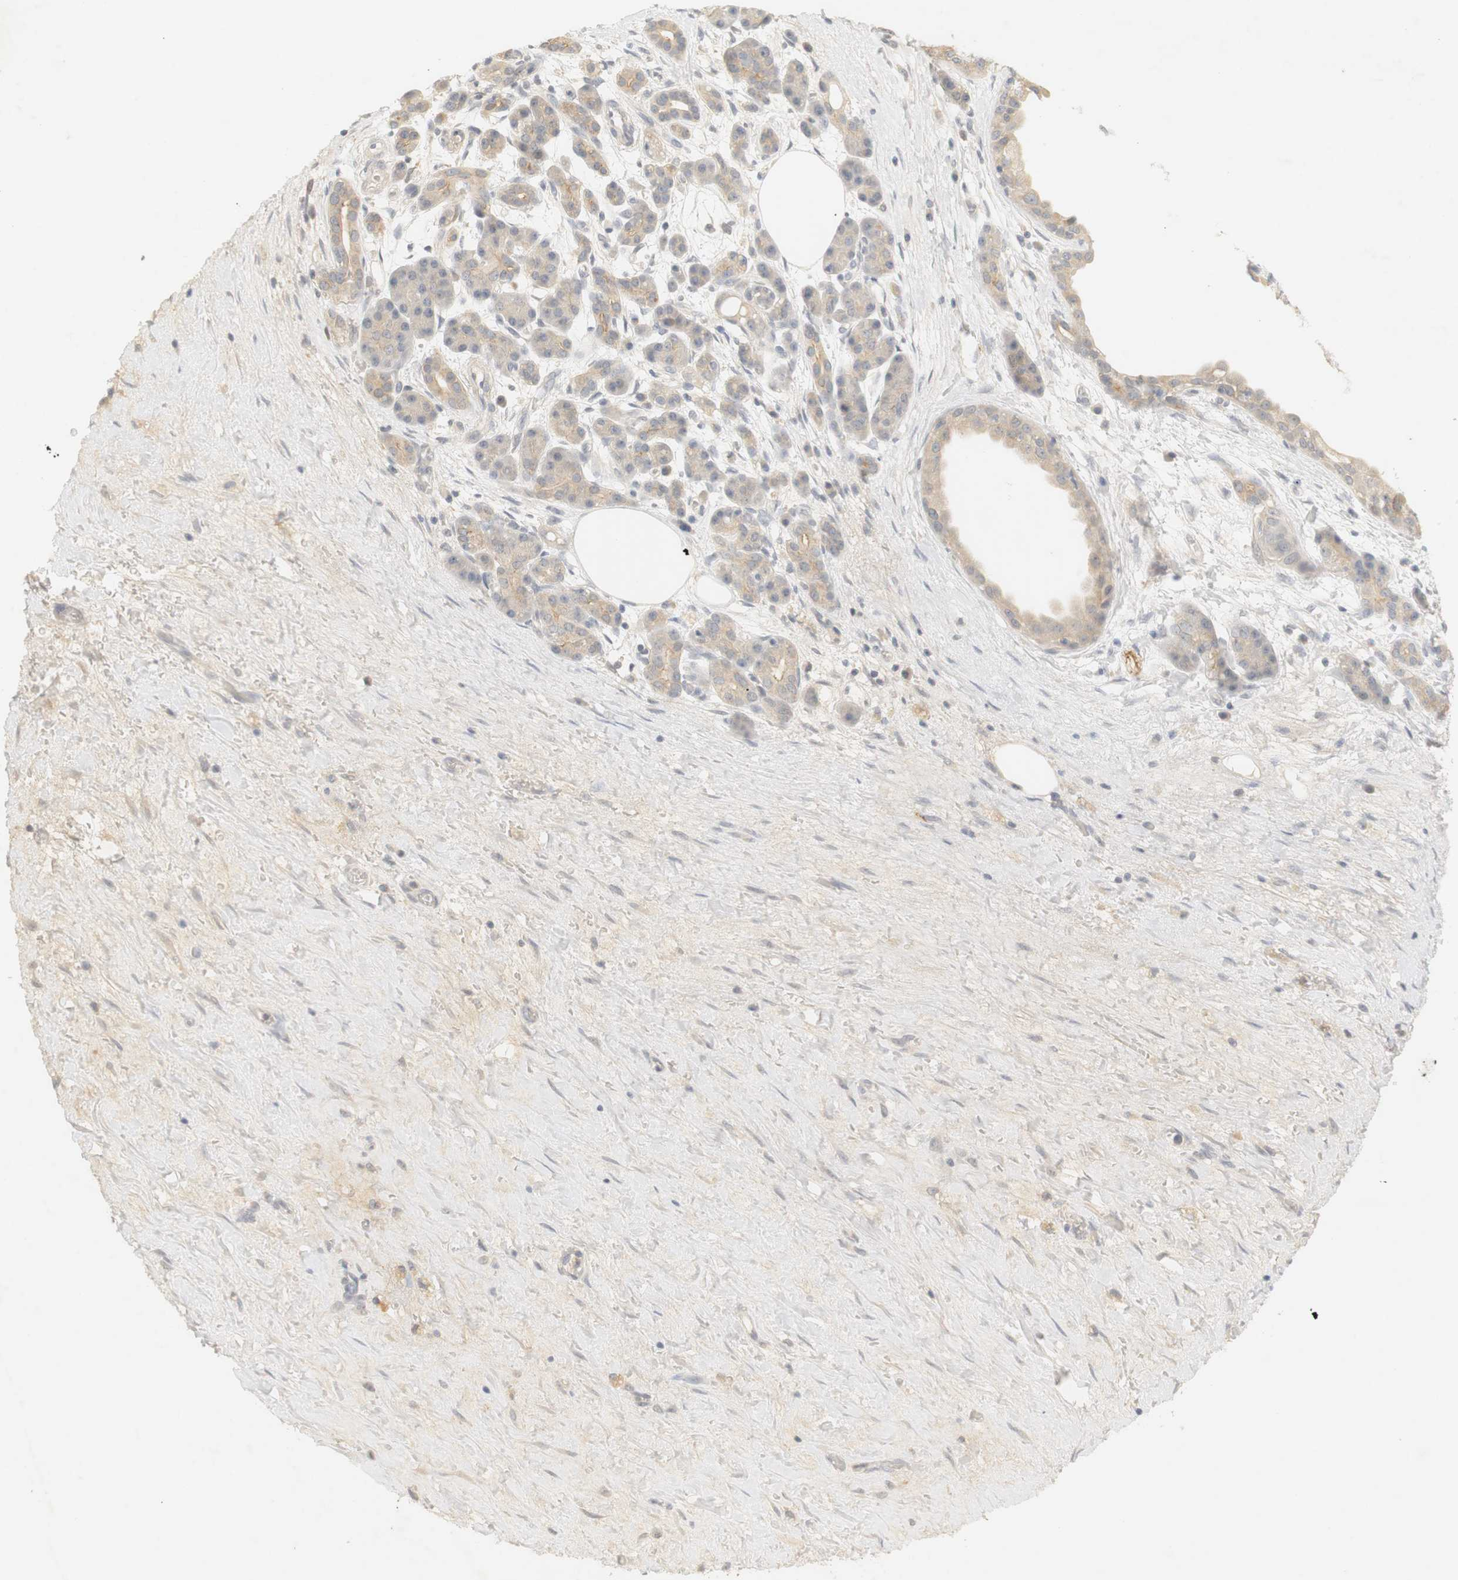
{"staining": {"intensity": "negative", "quantity": "none", "location": "none"}, "tissue": "pancreatic cancer", "cell_type": "Tumor cells", "image_type": "cancer", "snomed": [{"axis": "morphology", "description": "Adenocarcinoma, NOS"}, {"axis": "topography", "description": "Pancreas"}], "caption": "Immunohistochemical staining of human adenocarcinoma (pancreatic) reveals no significant expression in tumor cells.", "gene": "RTN3", "patient": {"sex": "female", "age": 70}}